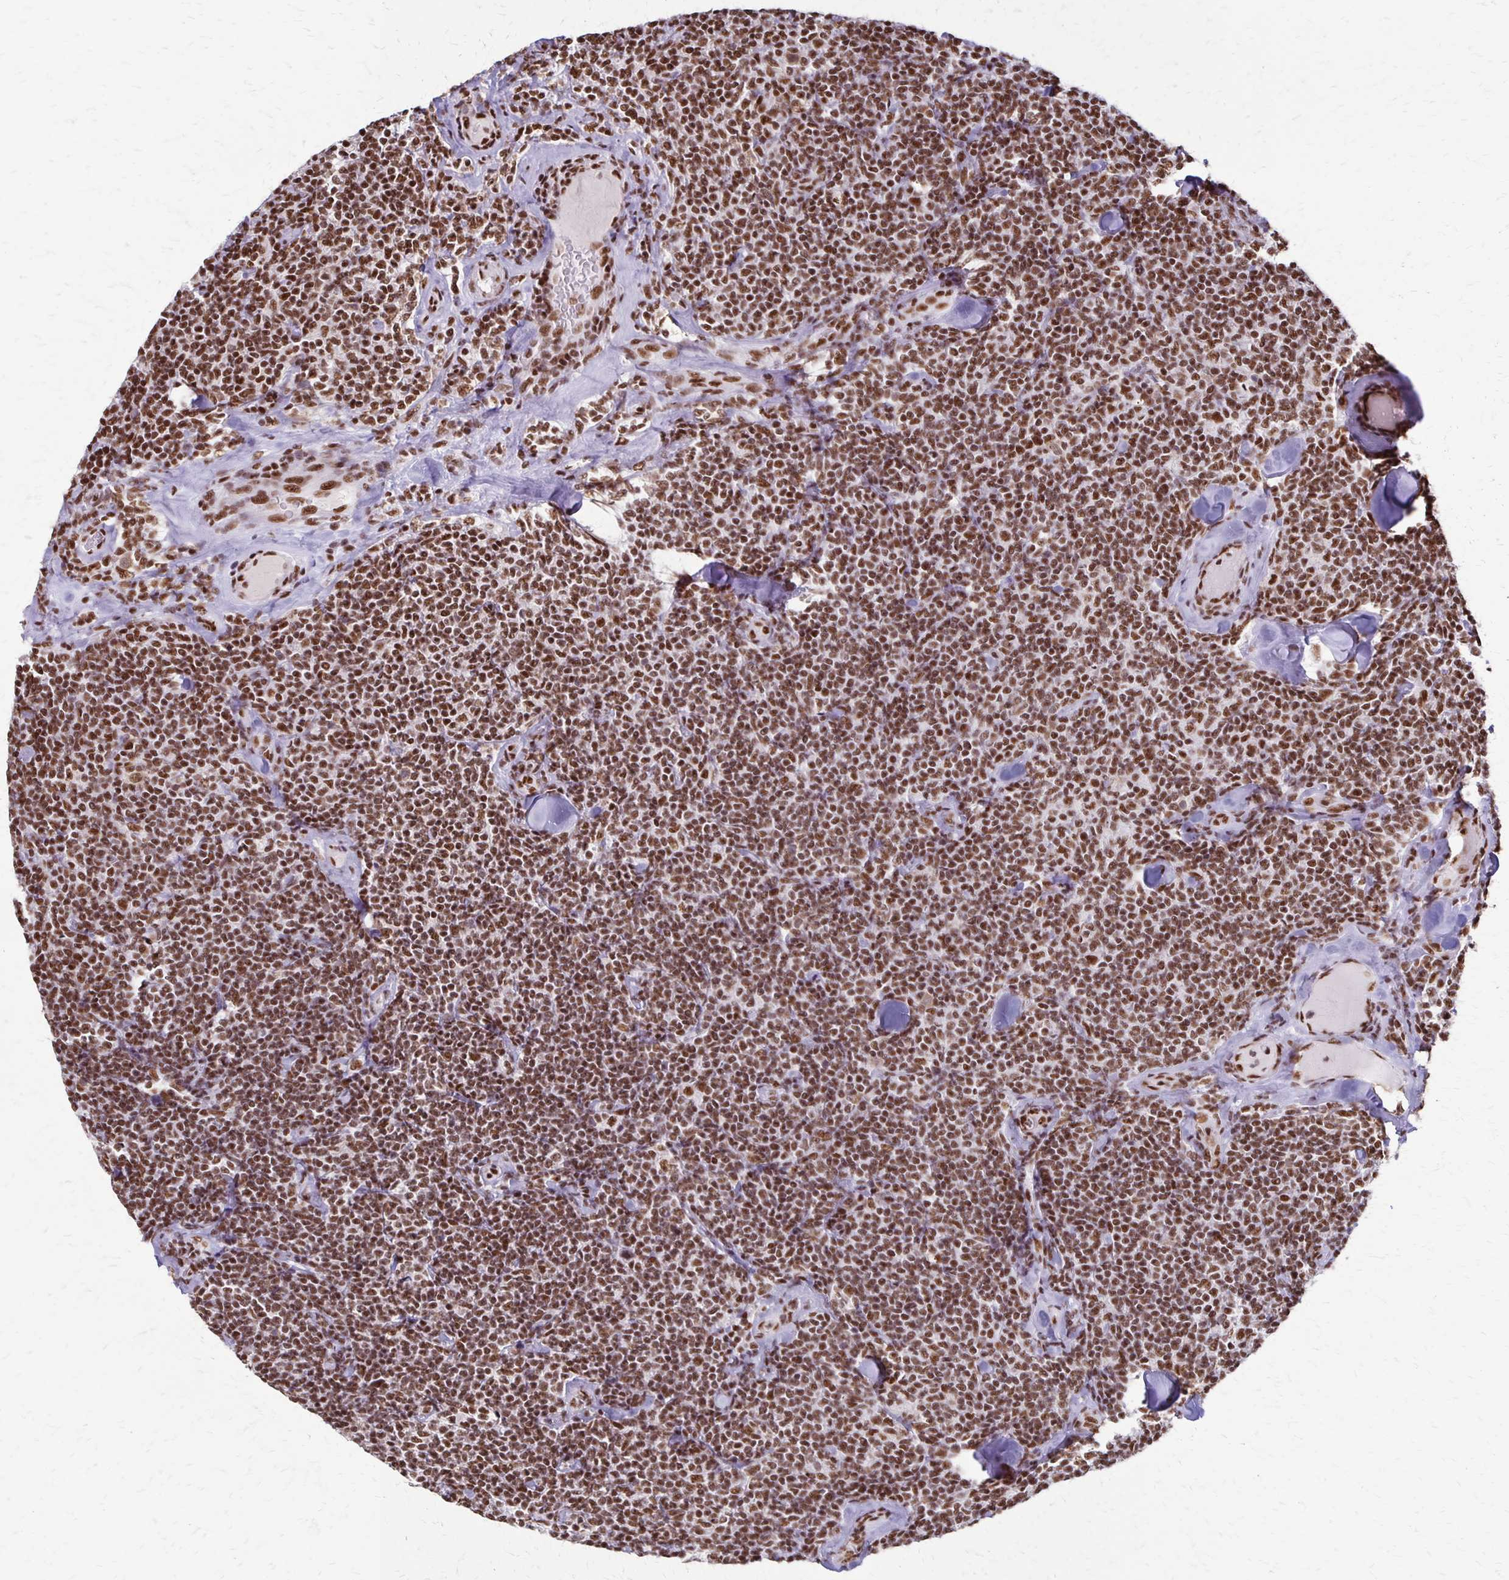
{"staining": {"intensity": "strong", "quantity": ">75%", "location": "nuclear"}, "tissue": "lymphoma", "cell_type": "Tumor cells", "image_type": "cancer", "snomed": [{"axis": "morphology", "description": "Malignant lymphoma, non-Hodgkin's type, Low grade"}, {"axis": "topography", "description": "Lymph node"}], "caption": "A micrograph showing strong nuclear positivity in approximately >75% of tumor cells in lymphoma, as visualized by brown immunohistochemical staining.", "gene": "XRCC6", "patient": {"sex": "female", "age": 56}}